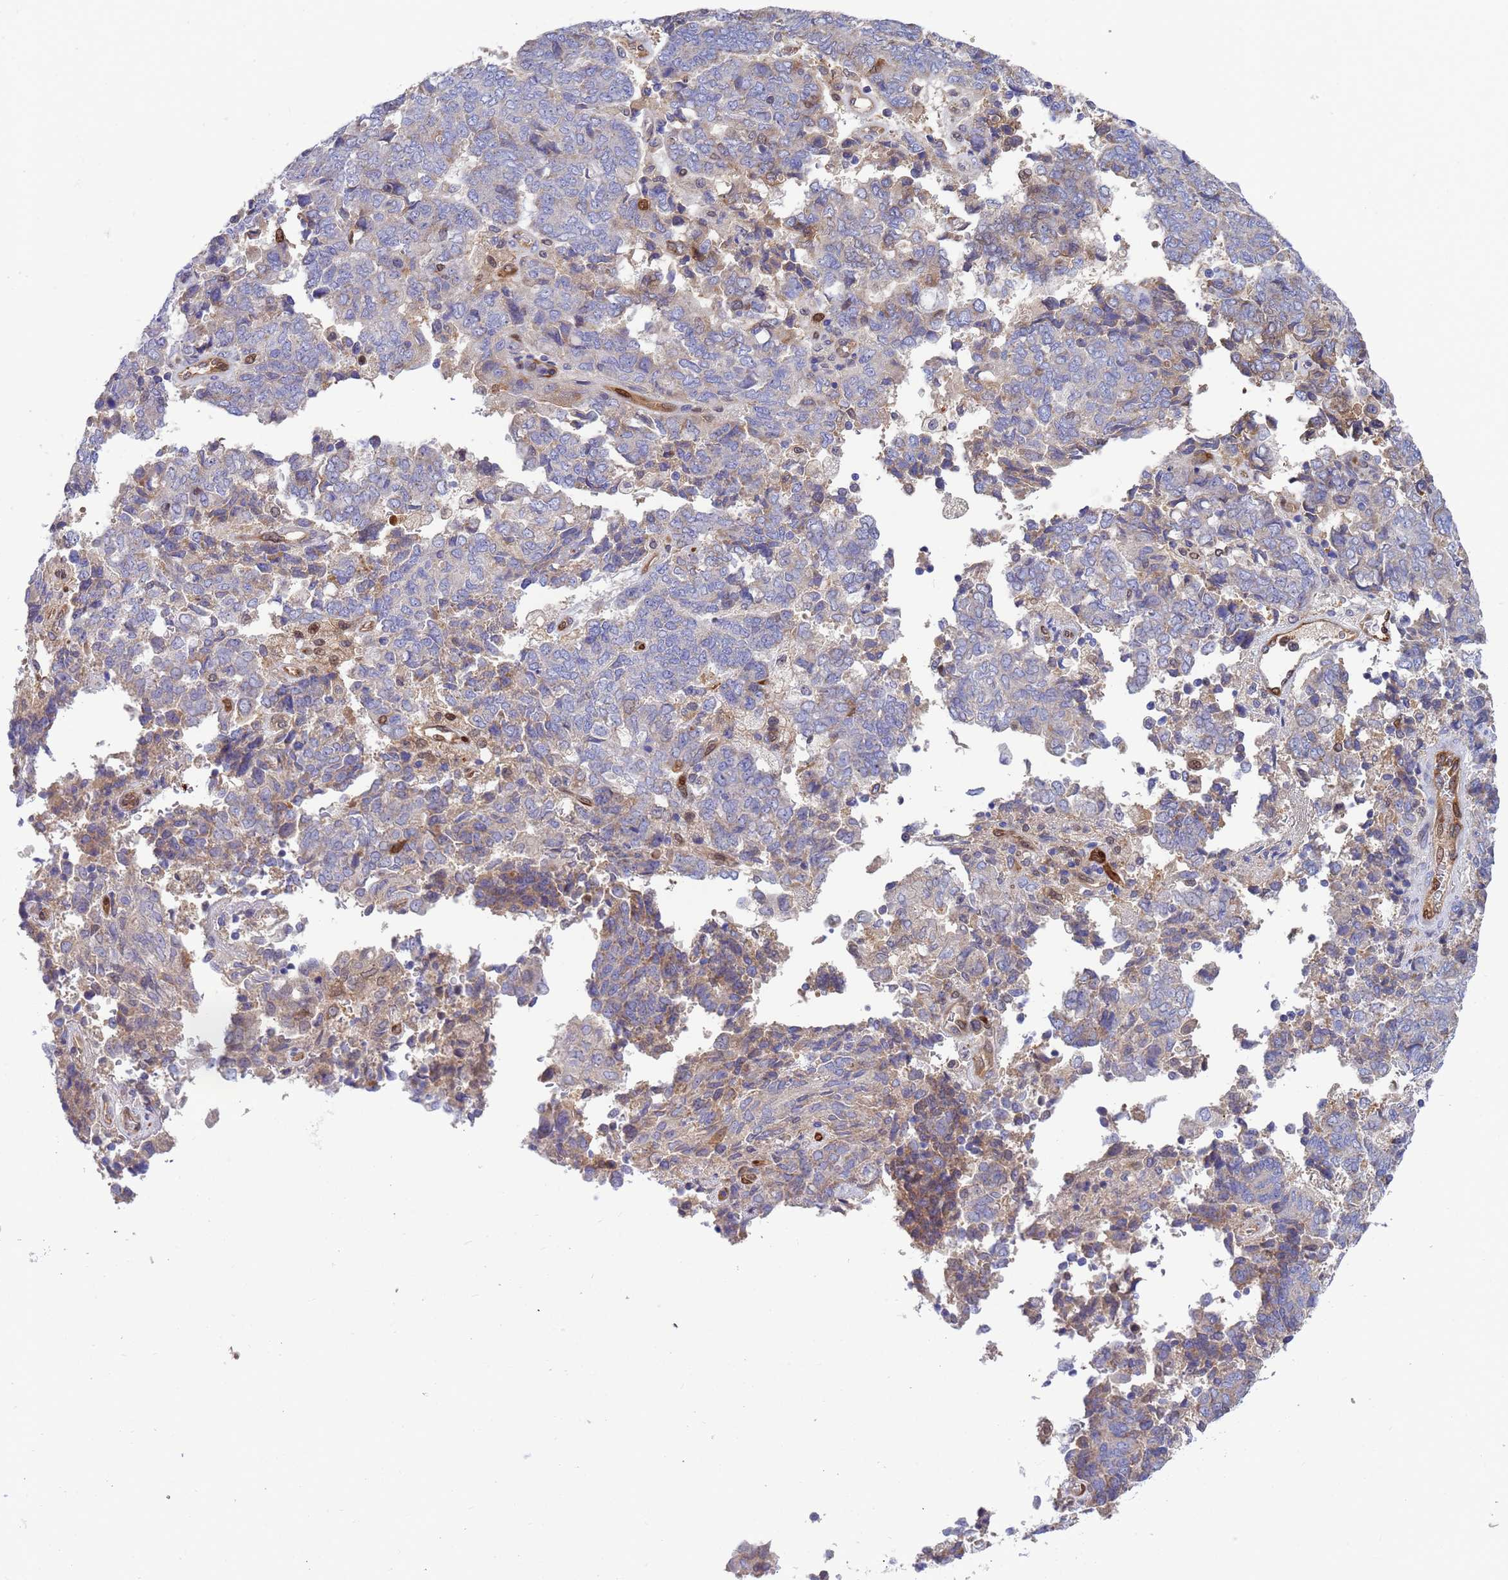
{"staining": {"intensity": "negative", "quantity": "none", "location": "none"}, "tissue": "endometrial cancer", "cell_type": "Tumor cells", "image_type": "cancer", "snomed": [{"axis": "morphology", "description": "Adenocarcinoma, NOS"}, {"axis": "topography", "description": "Endometrium"}], "caption": "An IHC histopathology image of endometrial cancer is shown. There is no staining in tumor cells of endometrial cancer.", "gene": "FOXRED1", "patient": {"sex": "female", "age": 80}}